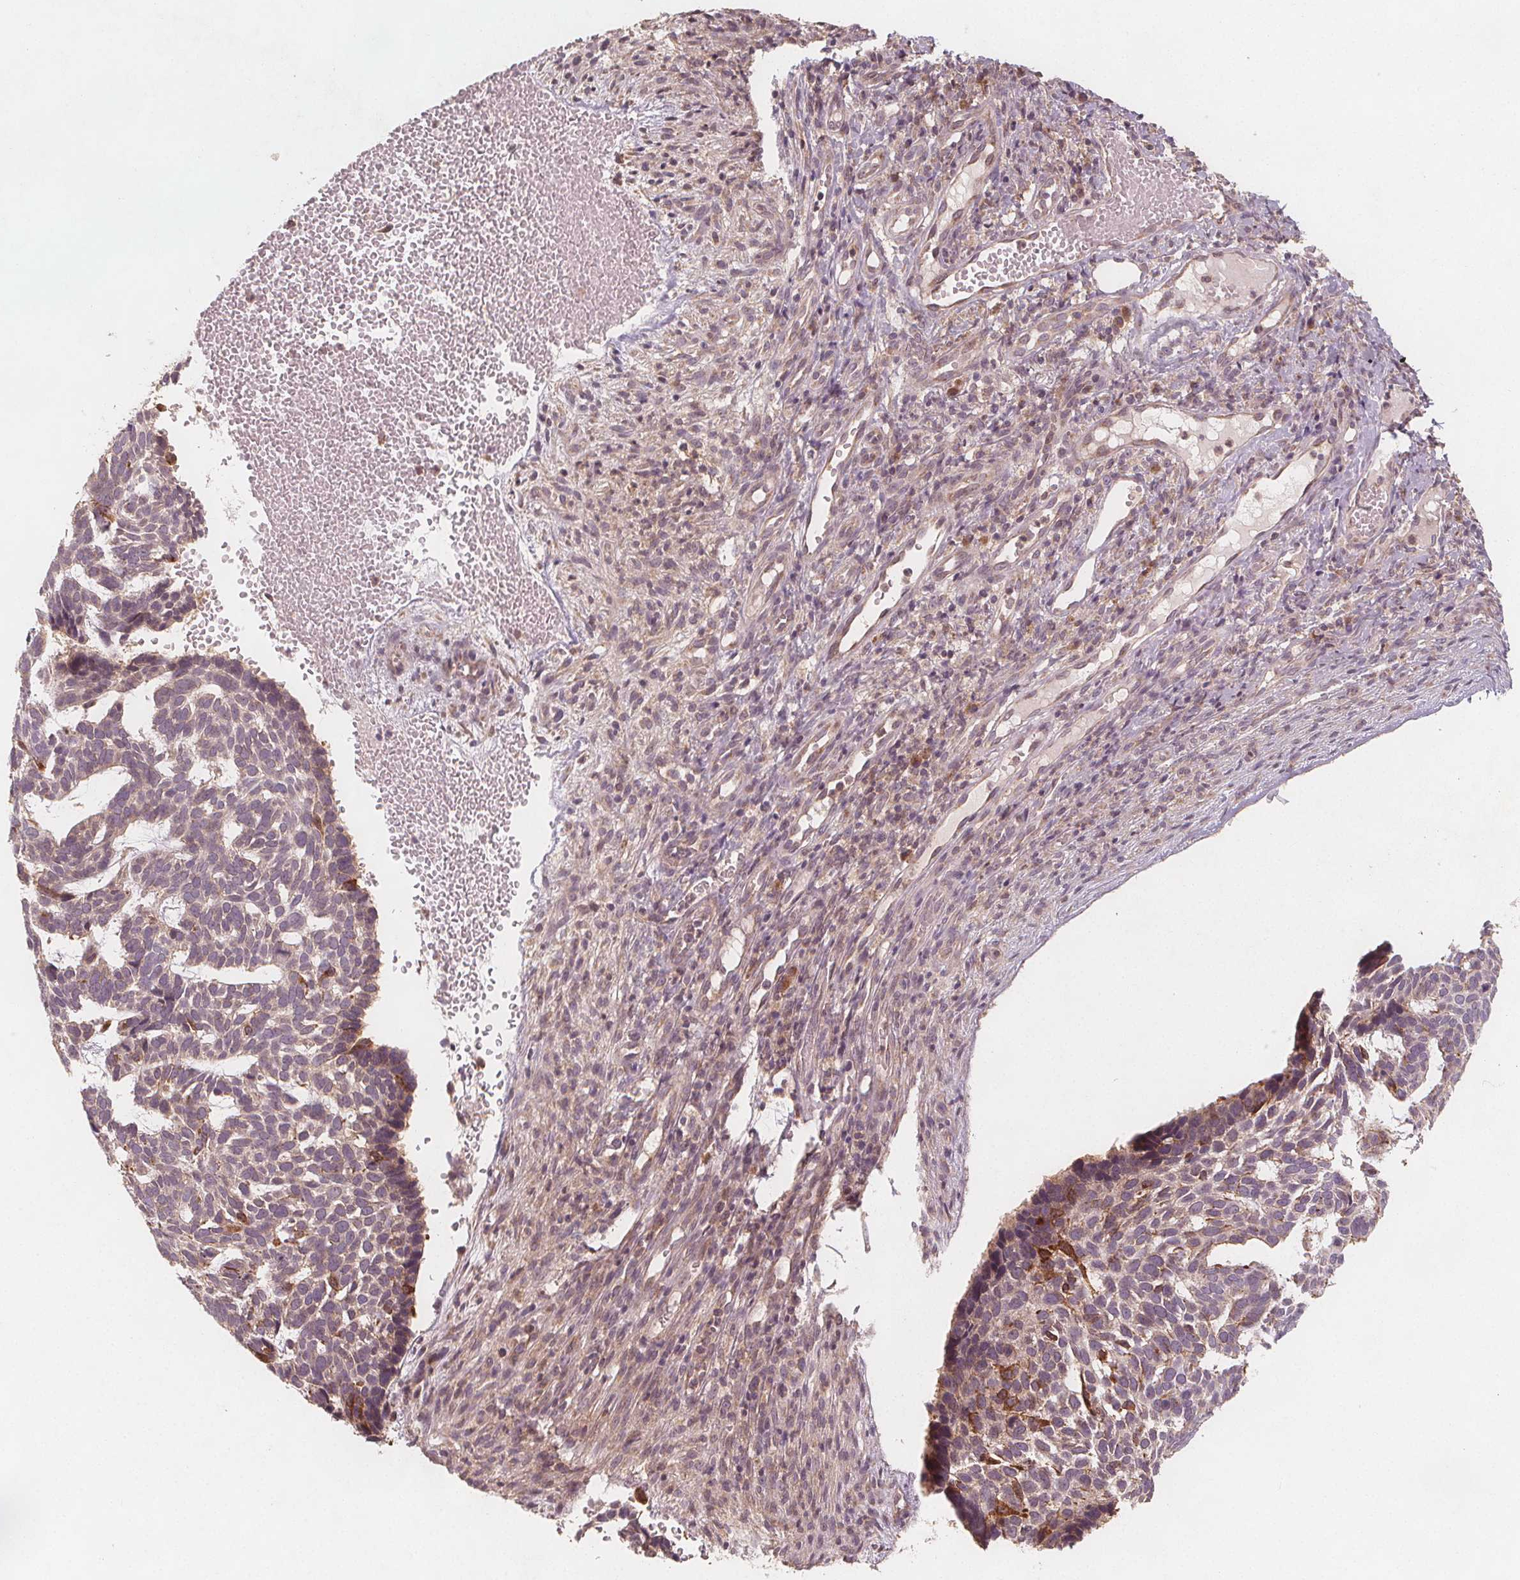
{"staining": {"intensity": "weak", "quantity": "<25%", "location": "cytoplasmic/membranous"}, "tissue": "skin cancer", "cell_type": "Tumor cells", "image_type": "cancer", "snomed": [{"axis": "morphology", "description": "Basal cell carcinoma"}, {"axis": "topography", "description": "Skin"}], "caption": "Immunohistochemistry histopathology image of basal cell carcinoma (skin) stained for a protein (brown), which exhibits no expression in tumor cells.", "gene": "NCSTN", "patient": {"sex": "male", "age": 78}}